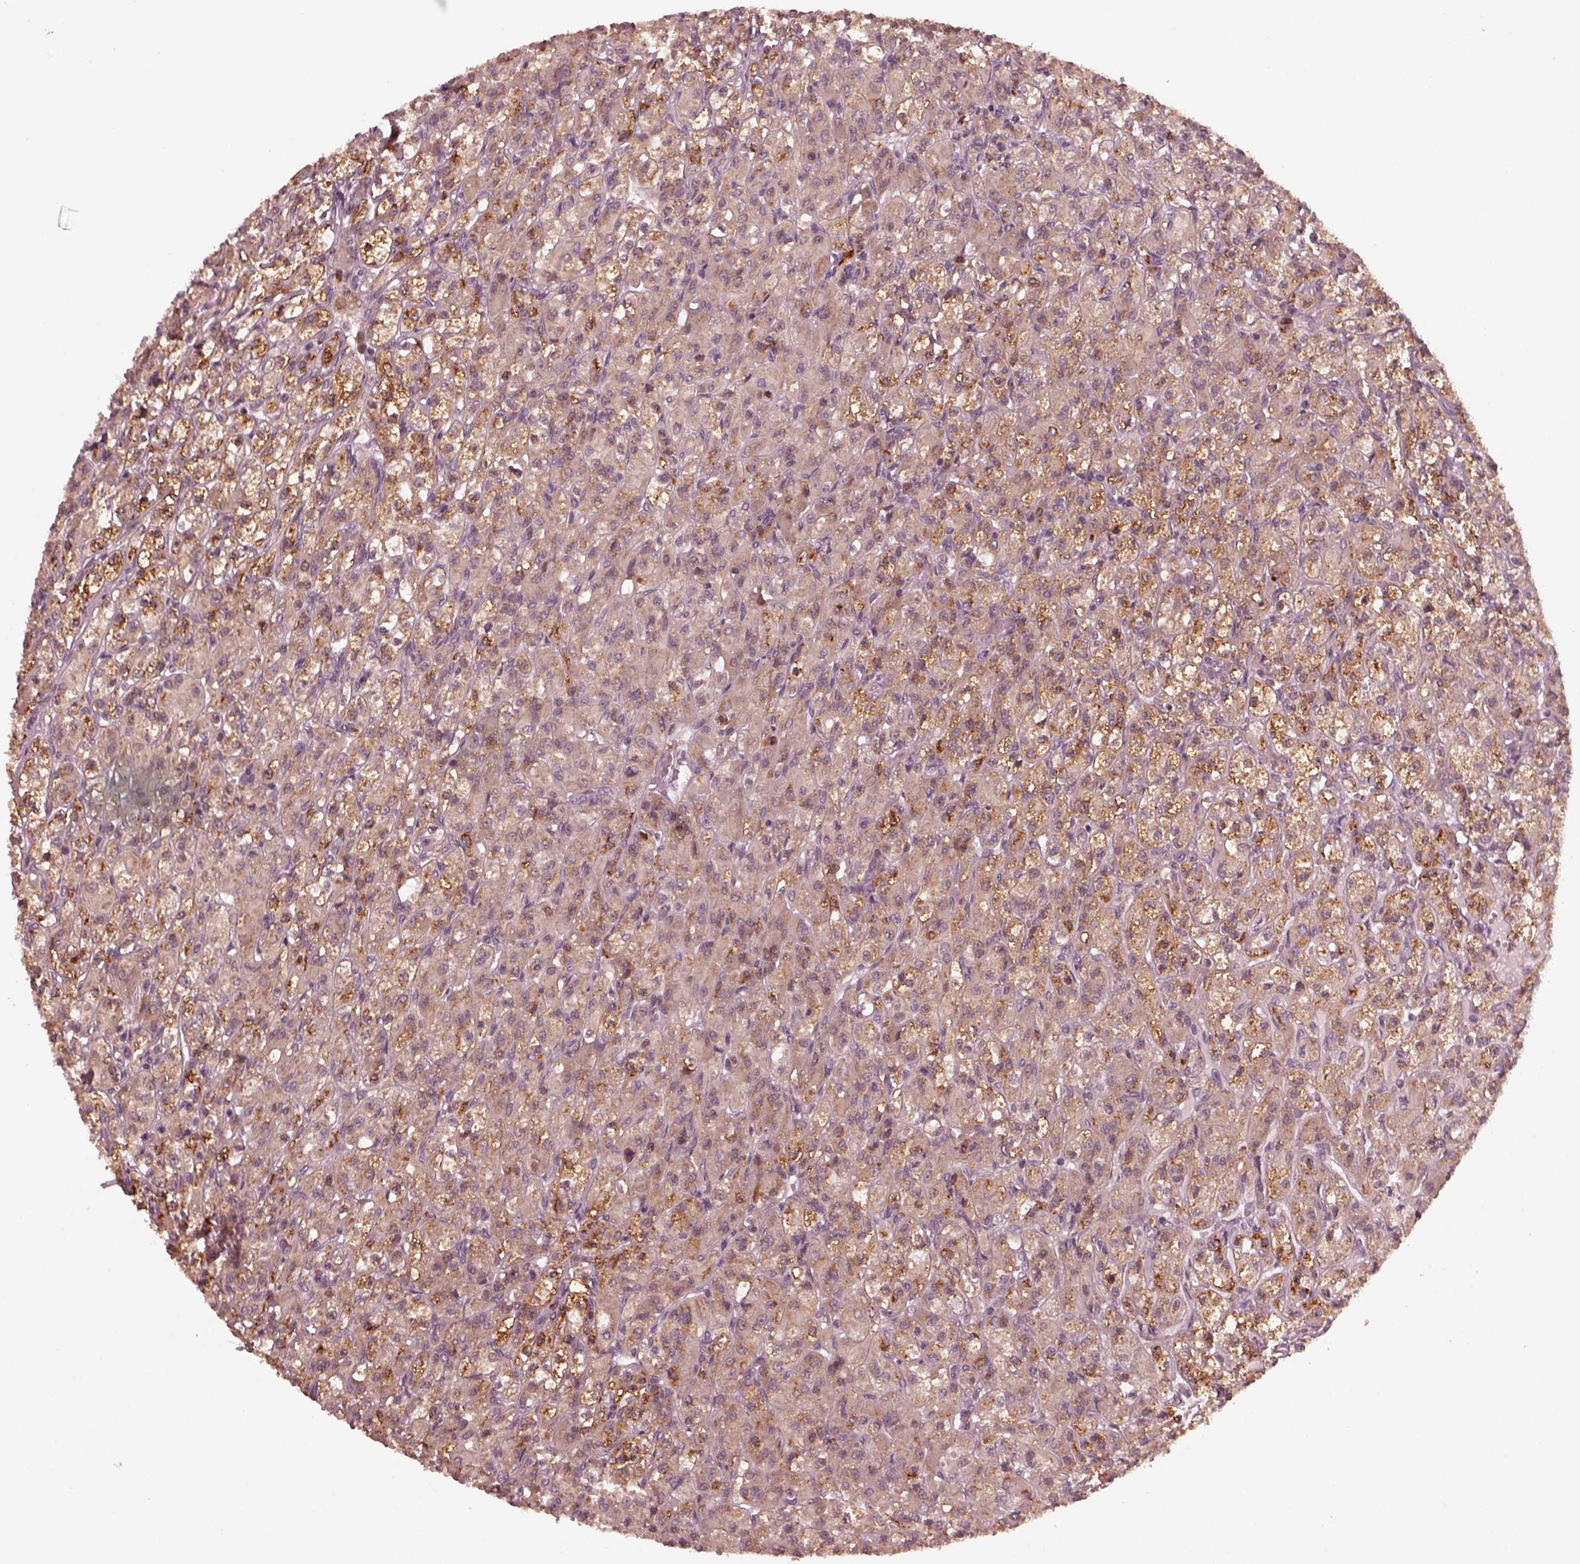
{"staining": {"intensity": "moderate", "quantity": "25%-75%", "location": "cytoplasmic/membranous"}, "tissue": "renal cancer", "cell_type": "Tumor cells", "image_type": "cancer", "snomed": [{"axis": "morphology", "description": "Adenocarcinoma, NOS"}, {"axis": "topography", "description": "Kidney"}], "caption": "Immunohistochemistry (IHC) photomicrograph of human renal cancer stained for a protein (brown), which displays medium levels of moderate cytoplasmic/membranous expression in about 25%-75% of tumor cells.", "gene": "FAF2", "patient": {"sex": "female", "age": 70}}